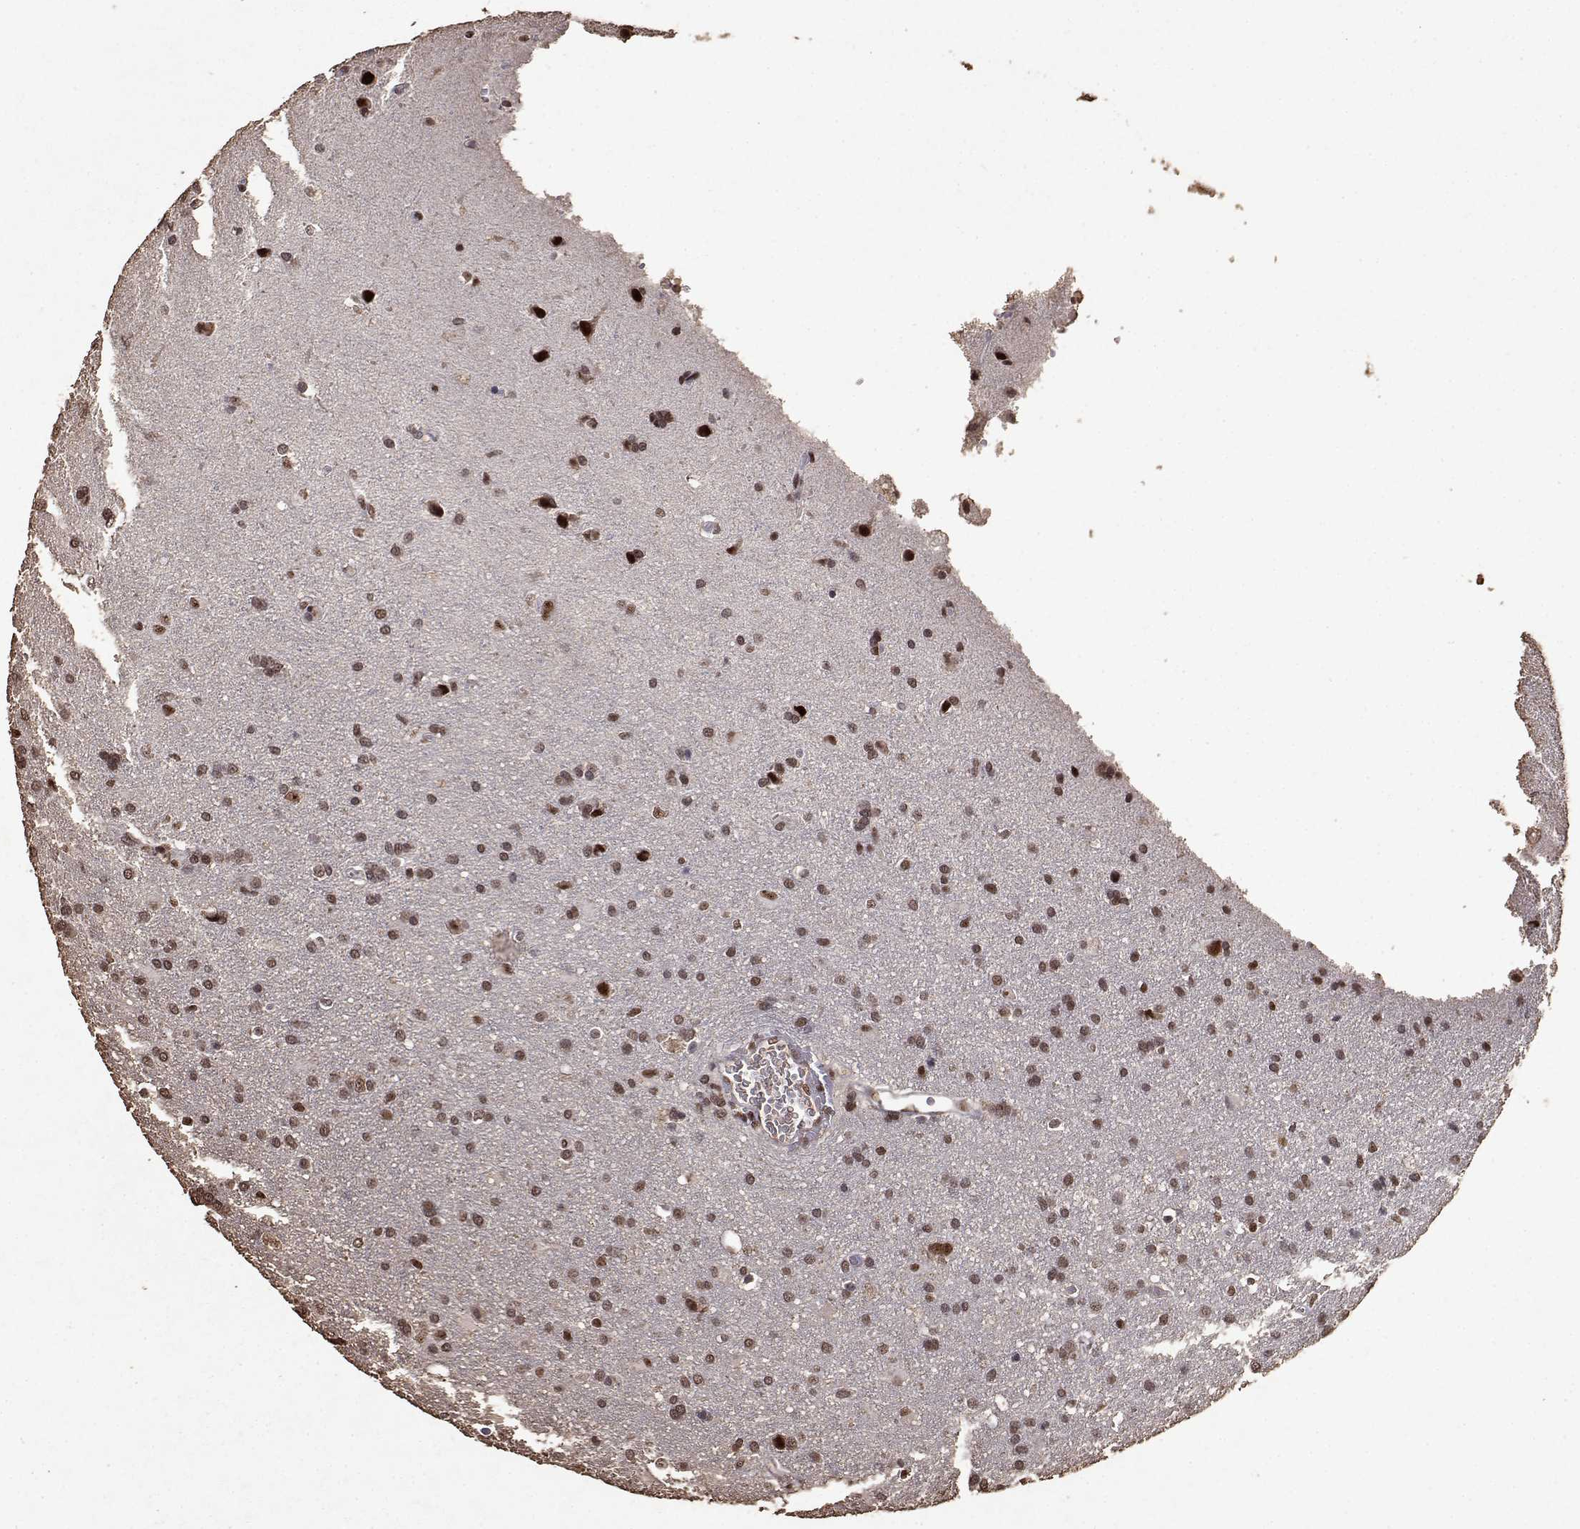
{"staining": {"intensity": "moderate", "quantity": ">75%", "location": "nuclear"}, "tissue": "glioma", "cell_type": "Tumor cells", "image_type": "cancer", "snomed": [{"axis": "morphology", "description": "Glioma, malignant, Low grade"}, {"axis": "topography", "description": "Brain"}], "caption": "Malignant low-grade glioma was stained to show a protein in brown. There is medium levels of moderate nuclear expression in about >75% of tumor cells.", "gene": "TOE1", "patient": {"sex": "male", "age": 66}}